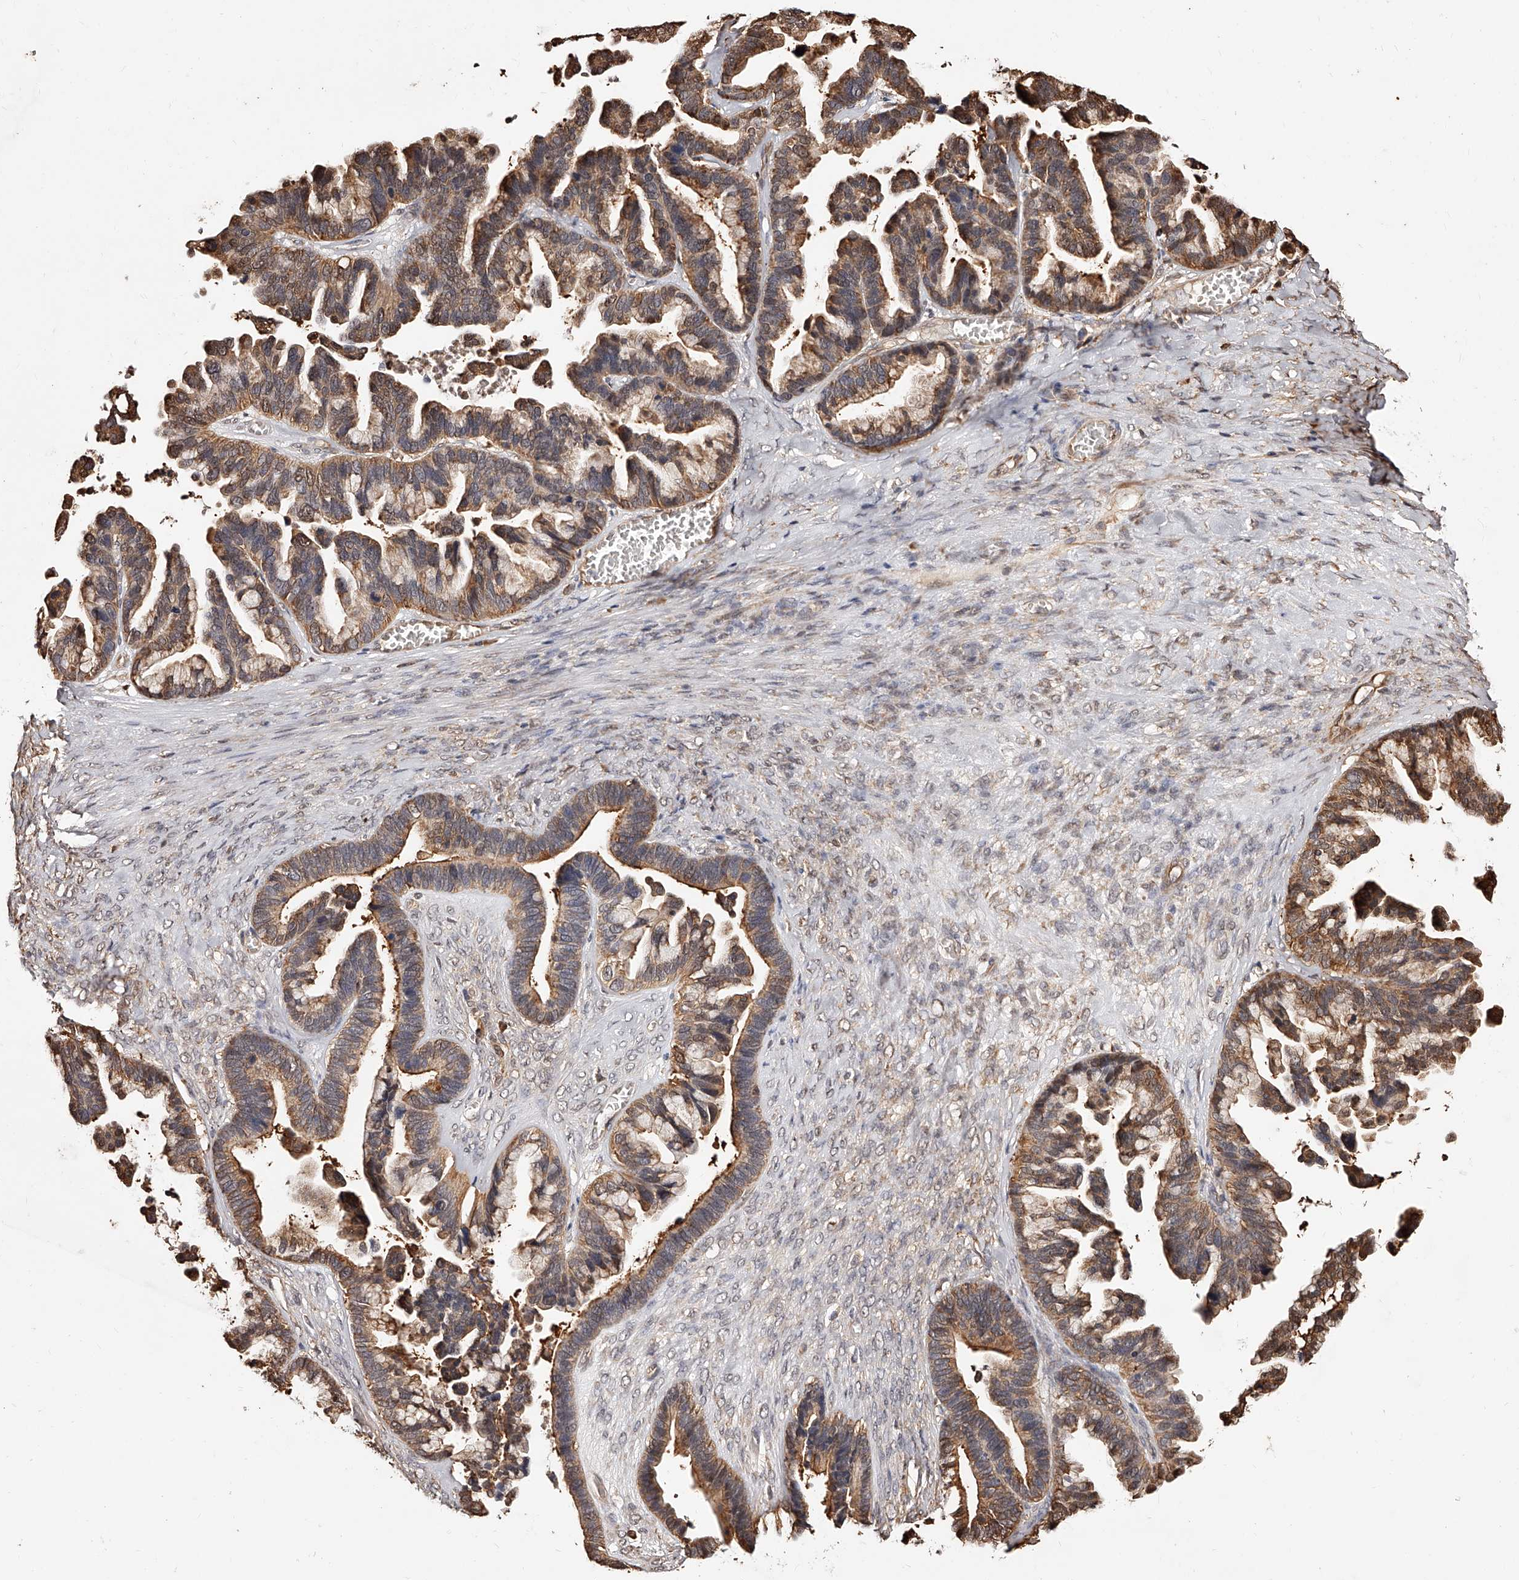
{"staining": {"intensity": "moderate", "quantity": ">75%", "location": "cytoplasmic/membranous"}, "tissue": "ovarian cancer", "cell_type": "Tumor cells", "image_type": "cancer", "snomed": [{"axis": "morphology", "description": "Cystadenocarcinoma, serous, NOS"}, {"axis": "topography", "description": "Ovary"}], "caption": "High-power microscopy captured an immunohistochemistry (IHC) photomicrograph of ovarian cancer (serous cystadenocarcinoma), revealing moderate cytoplasmic/membranous positivity in about >75% of tumor cells.", "gene": "ZNF582", "patient": {"sex": "female", "age": 56}}